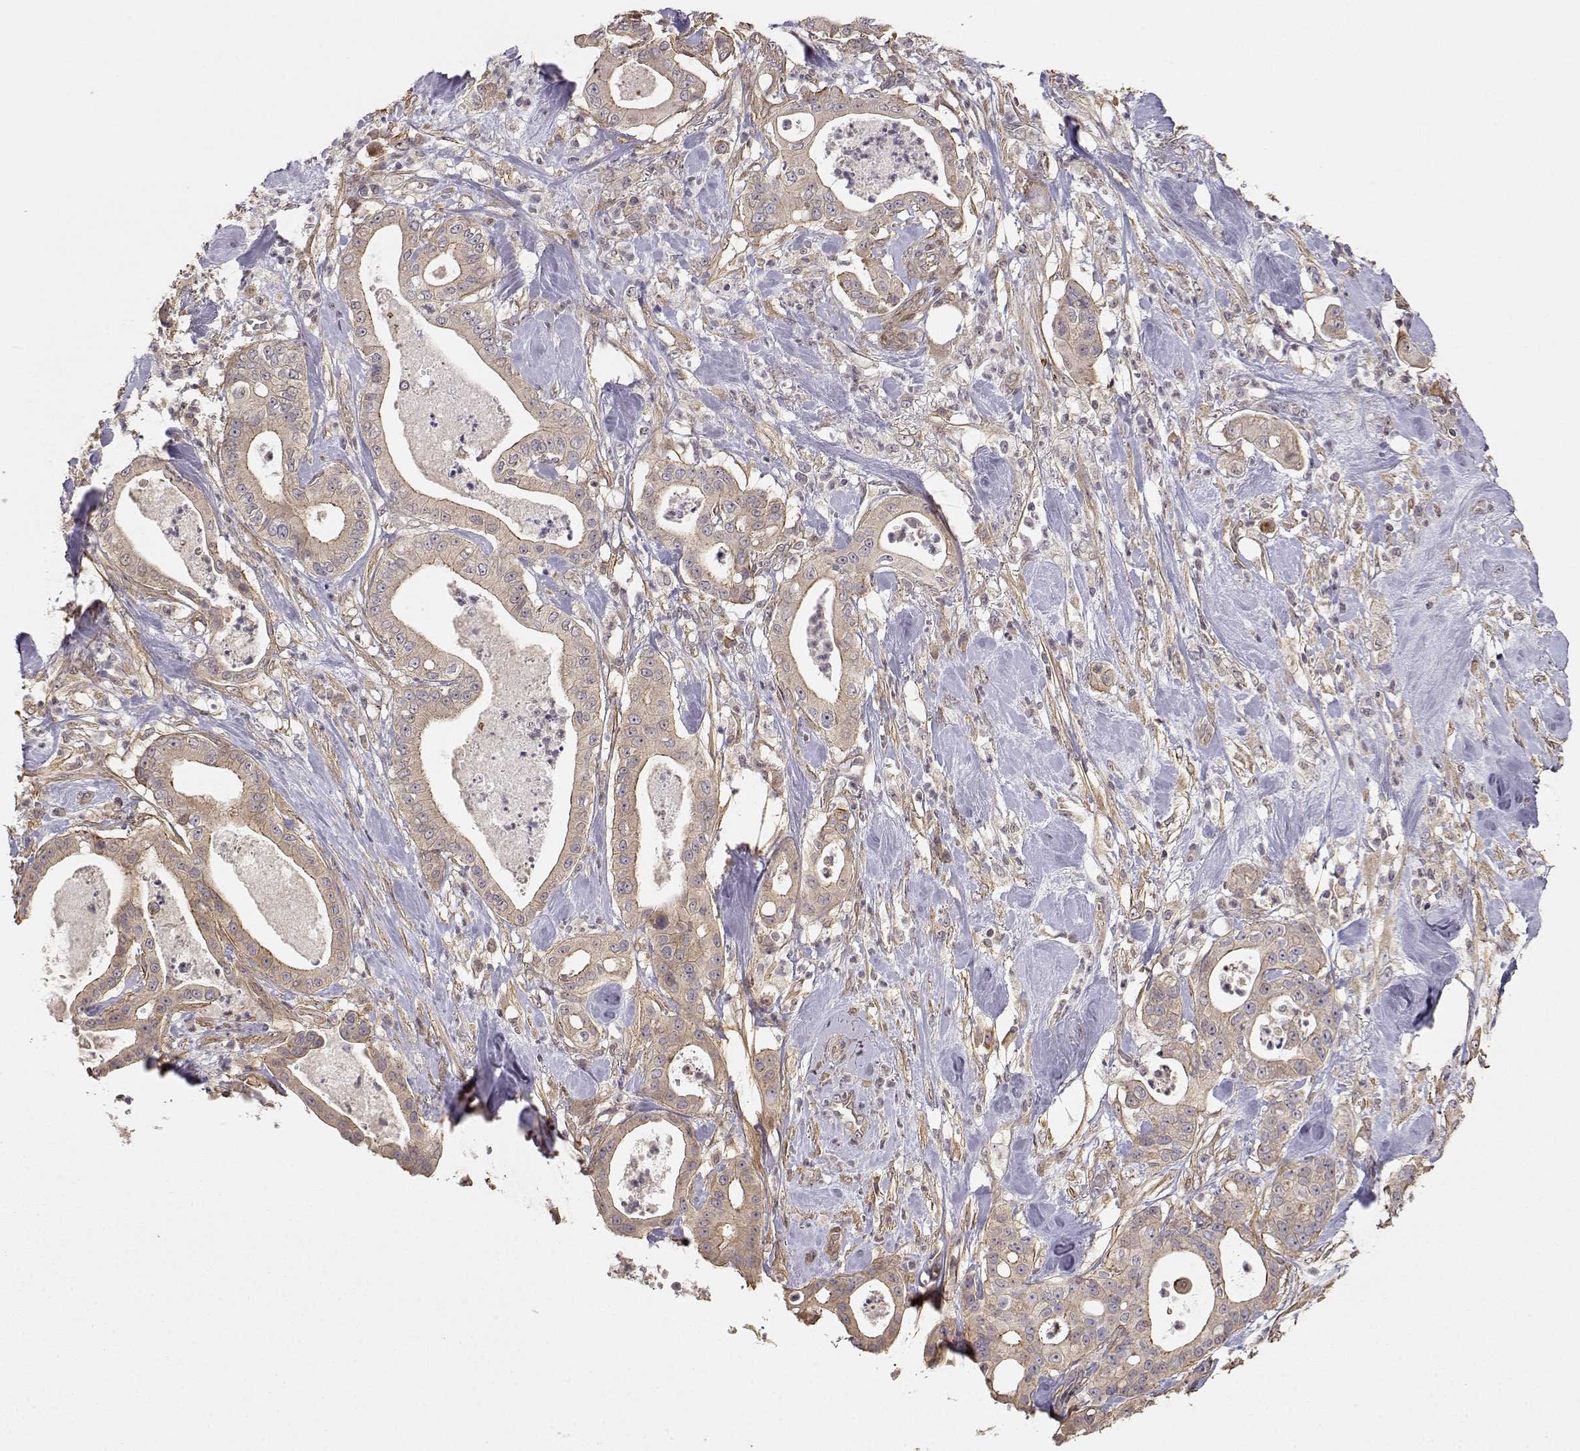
{"staining": {"intensity": "weak", "quantity": ">75%", "location": "cytoplasmic/membranous"}, "tissue": "pancreatic cancer", "cell_type": "Tumor cells", "image_type": "cancer", "snomed": [{"axis": "morphology", "description": "Adenocarcinoma, NOS"}, {"axis": "topography", "description": "Pancreas"}], "caption": "Immunohistochemical staining of human adenocarcinoma (pancreatic) reveals low levels of weak cytoplasmic/membranous protein positivity in approximately >75% of tumor cells. (brown staining indicates protein expression, while blue staining denotes nuclei).", "gene": "PICK1", "patient": {"sex": "male", "age": 71}}